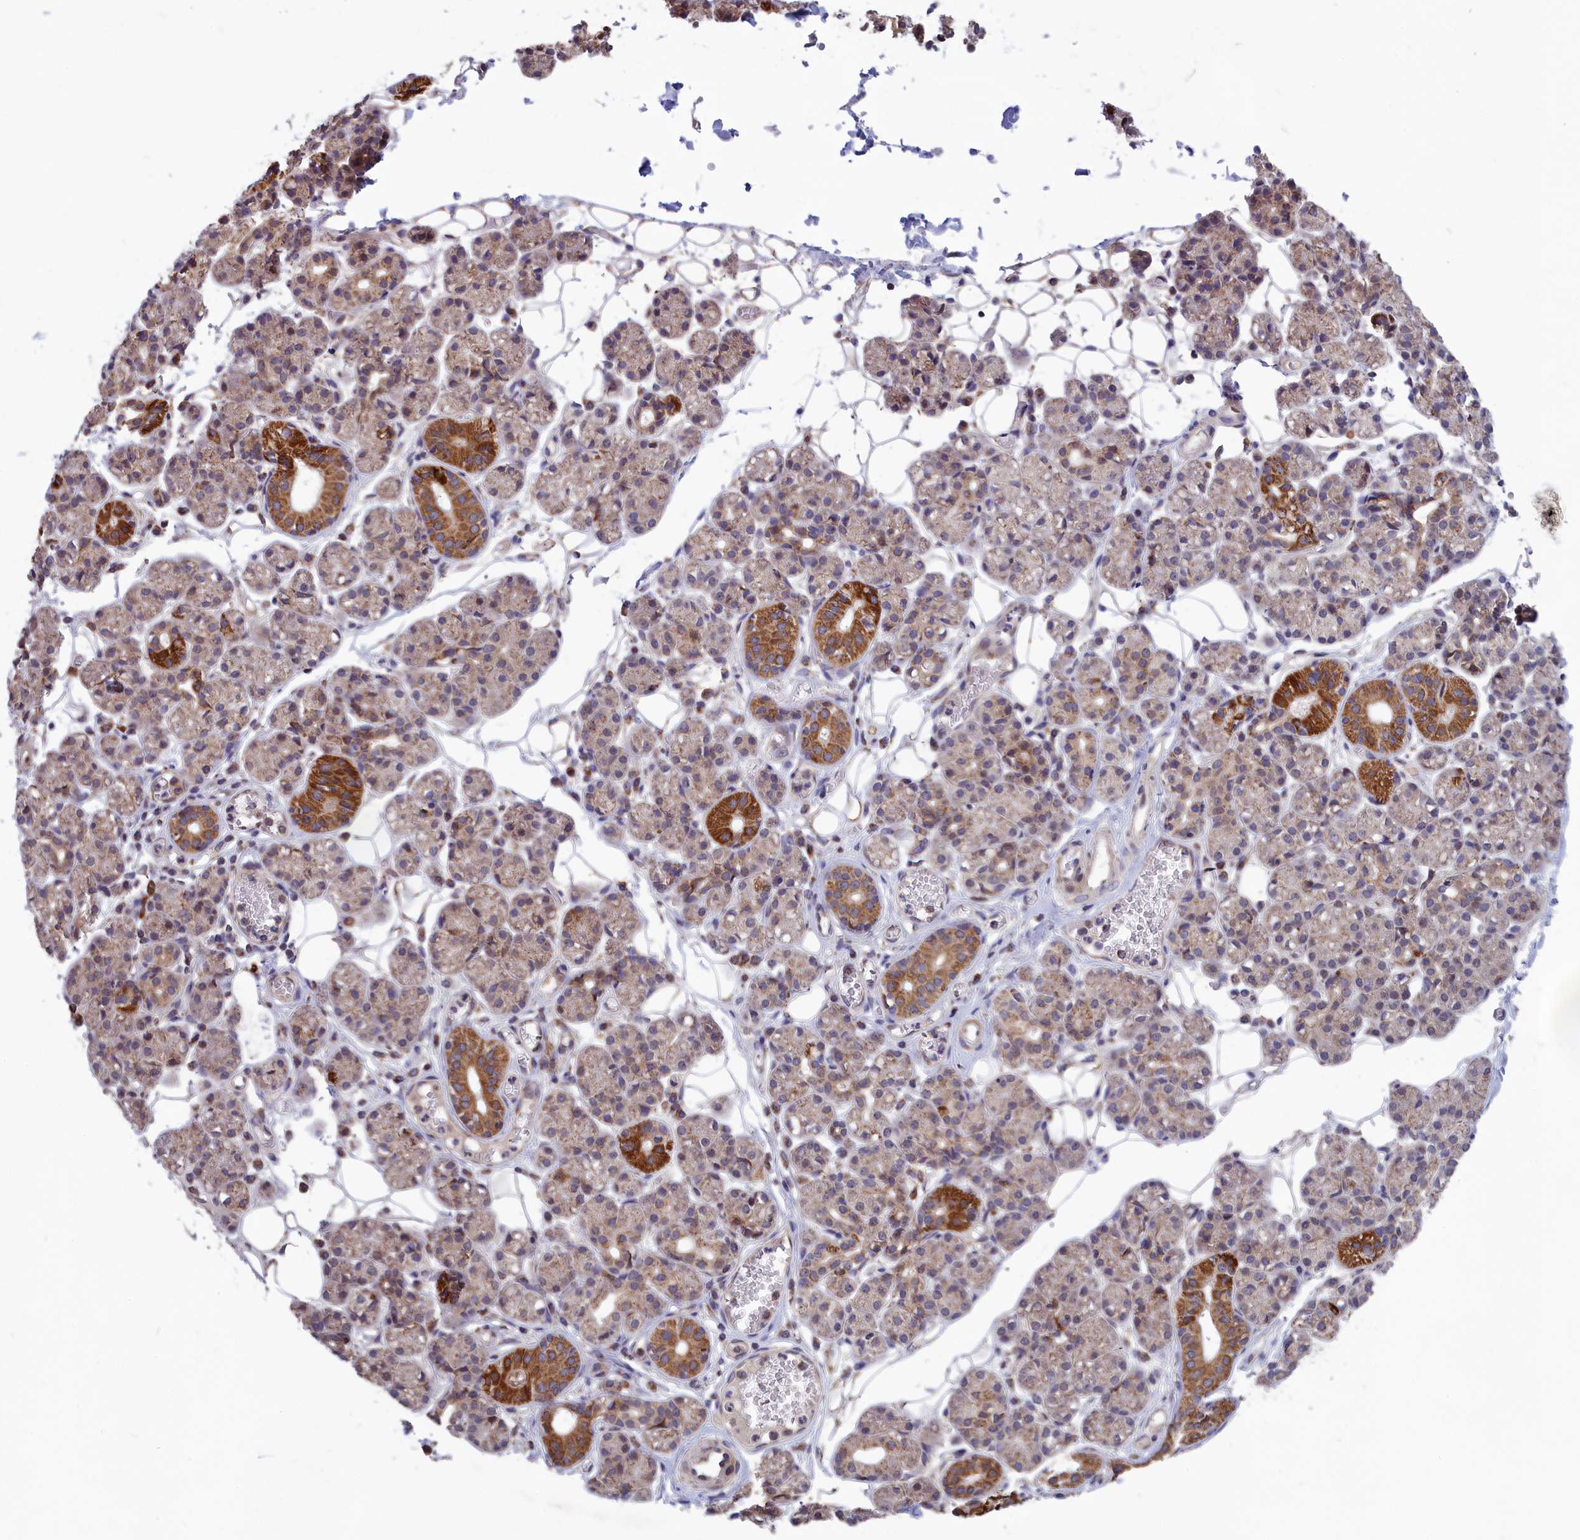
{"staining": {"intensity": "moderate", "quantity": "<25%", "location": "cytoplasmic/membranous"}, "tissue": "salivary gland", "cell_type": "Glandular cells", "image_type": "normal", "snomed": [{"axis": "morphology", "description": "Normal tissue, NOS"}, {"axis": "topography", "description": "Salivary gland"}], "caption": "Immunohistochemical staining of normal human salivary gland exhibits <25% levels of moderate cytoplasmic/membranous protein expression in approximately <25% of glandular cells. Nuclei are stained in blue.", "gene": "TIMM44", "patient": {"sex": "male", "age": 63}}